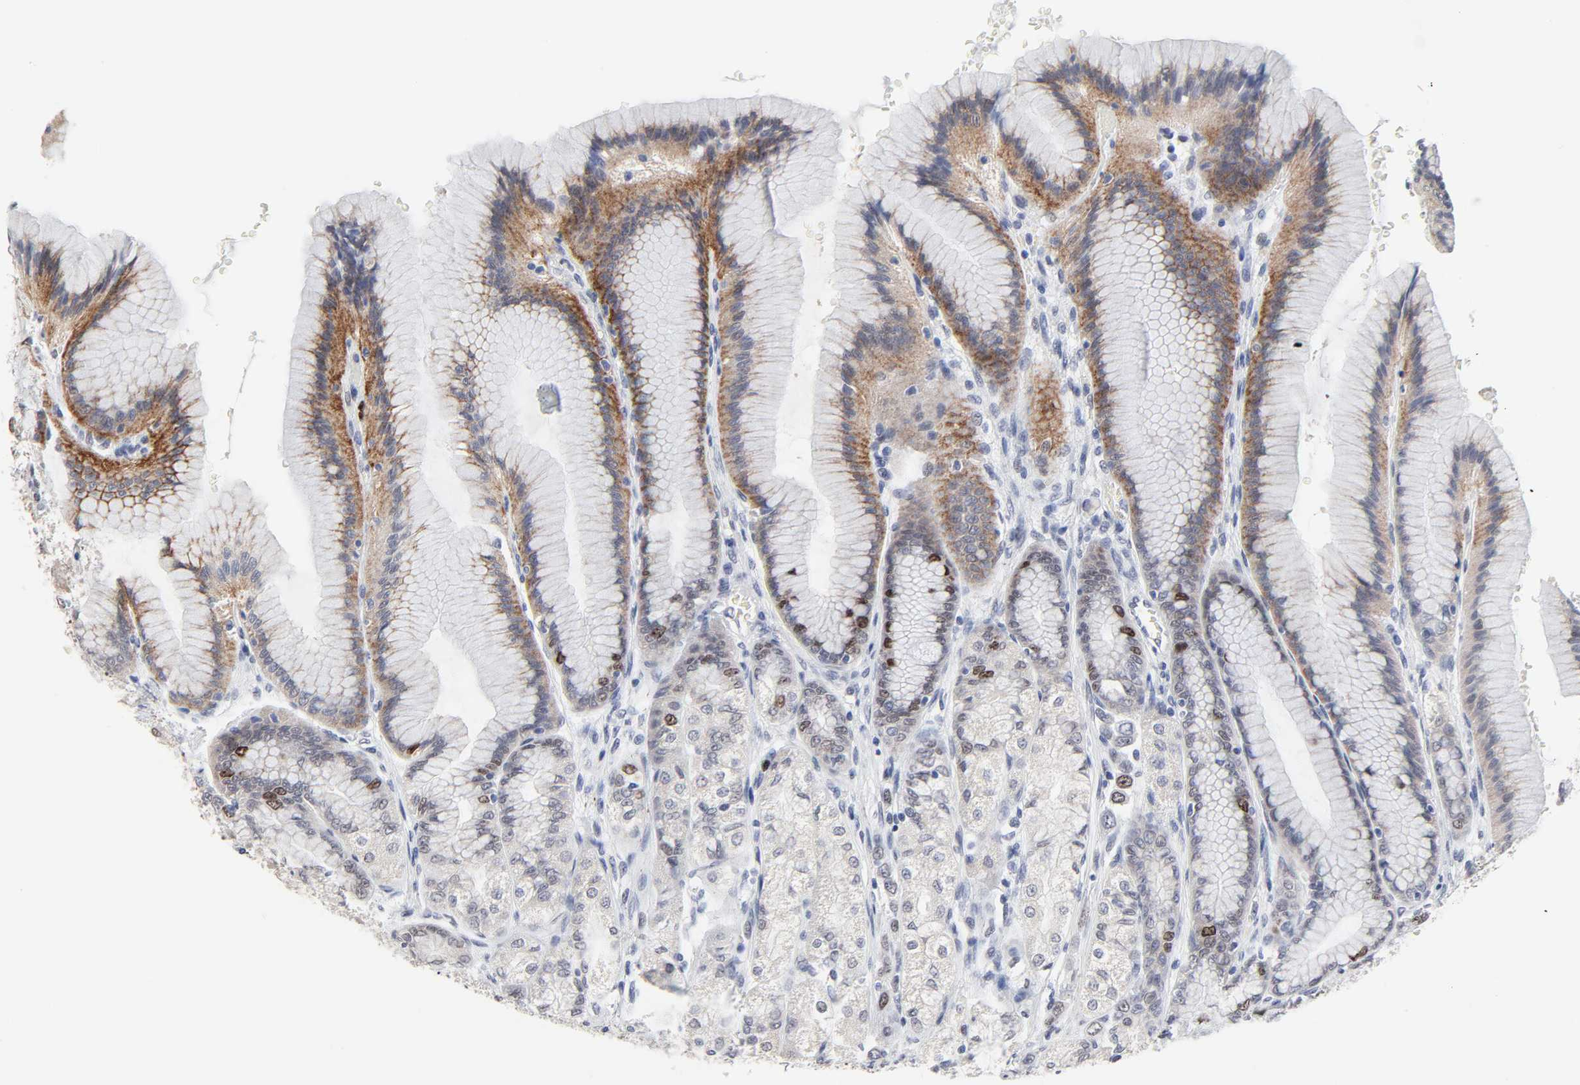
{"staining": {"intensity": "moderate", "quantity": "25%-75%", "location": "cytoplasmic/membranous,nuclear"}, "tissue": "stomach", "cell_type": "Glandular cells", "image_type": "normal", "snomed": [{"axis": "morphology", "description": "Normal tissue, NOS"}, {"axis": "morphology", "description": "Adenocarcinoma, NOS"}, {"axis": "topography", "description": "Stomach"}, {"axis": "topography", "description": "Stomach, lower"}], "caption": "Moderate cytoplasmic/membranous,nuclear staining is identified in approximately 25%-75% of glandular cells in benign stomach.", "gene": "ZNF589", "patient": {"sex": "female", "age": 65}}